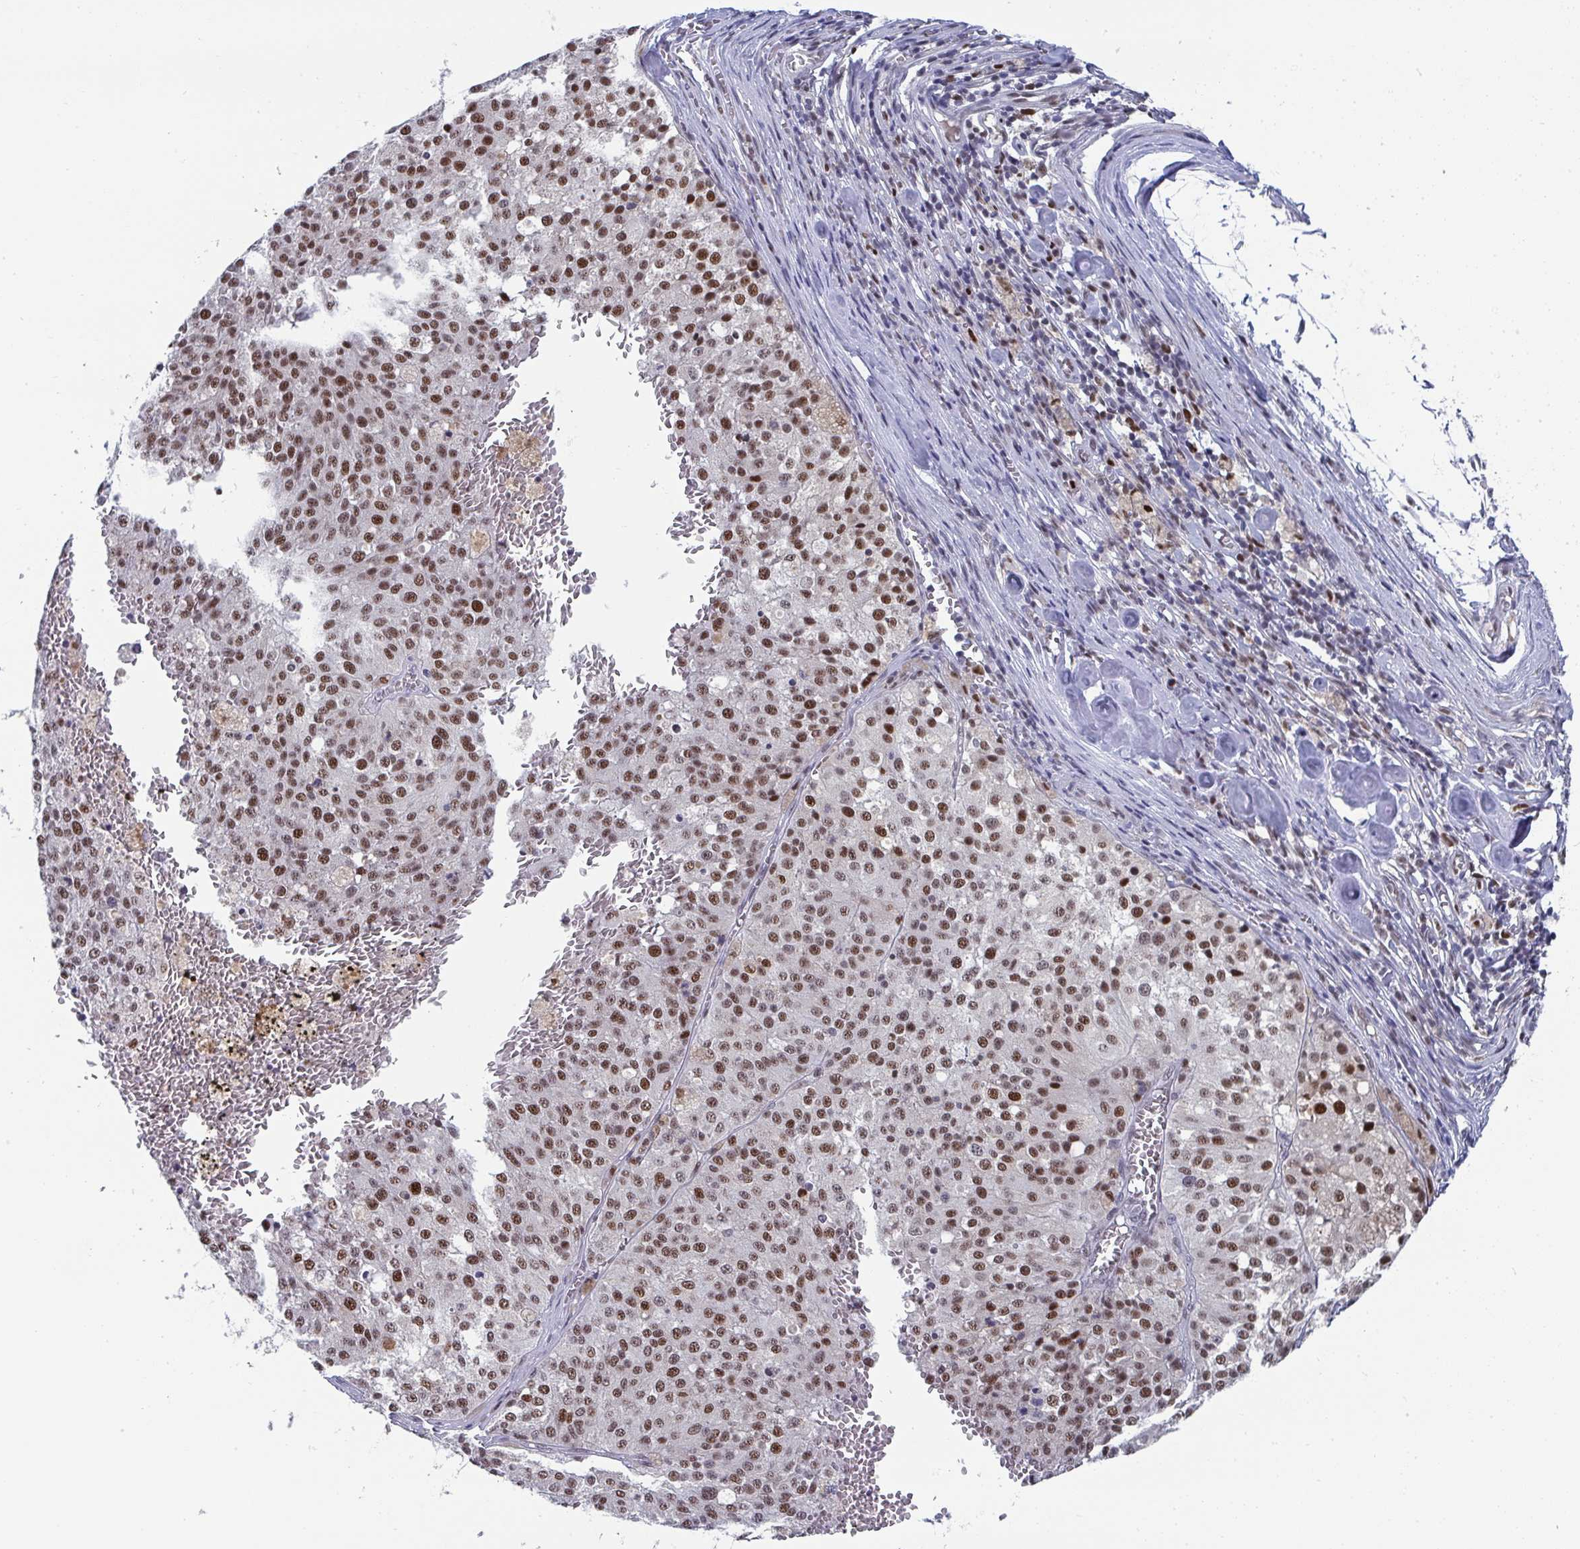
{"staining": {"intensity": "moderate", "quantity": ">75%", "location": "nuclear"}, "tissue": "melanoma", "cell_type": "Tumor cells", "image_type": "cancer", "snomed": [{"axis": "morphology", "description": "Malignant melanoma, Metastatic site"}, {"axis": "topography", "description": "Lymph node"}], "caption": "Melanoma was stained to show a protein in brown. There is medium levels of moderate nuclear positivity in approximately >75% of tumor cells.", "gene": "JDP2", "patient": {"sex": "female", "age": 64}}